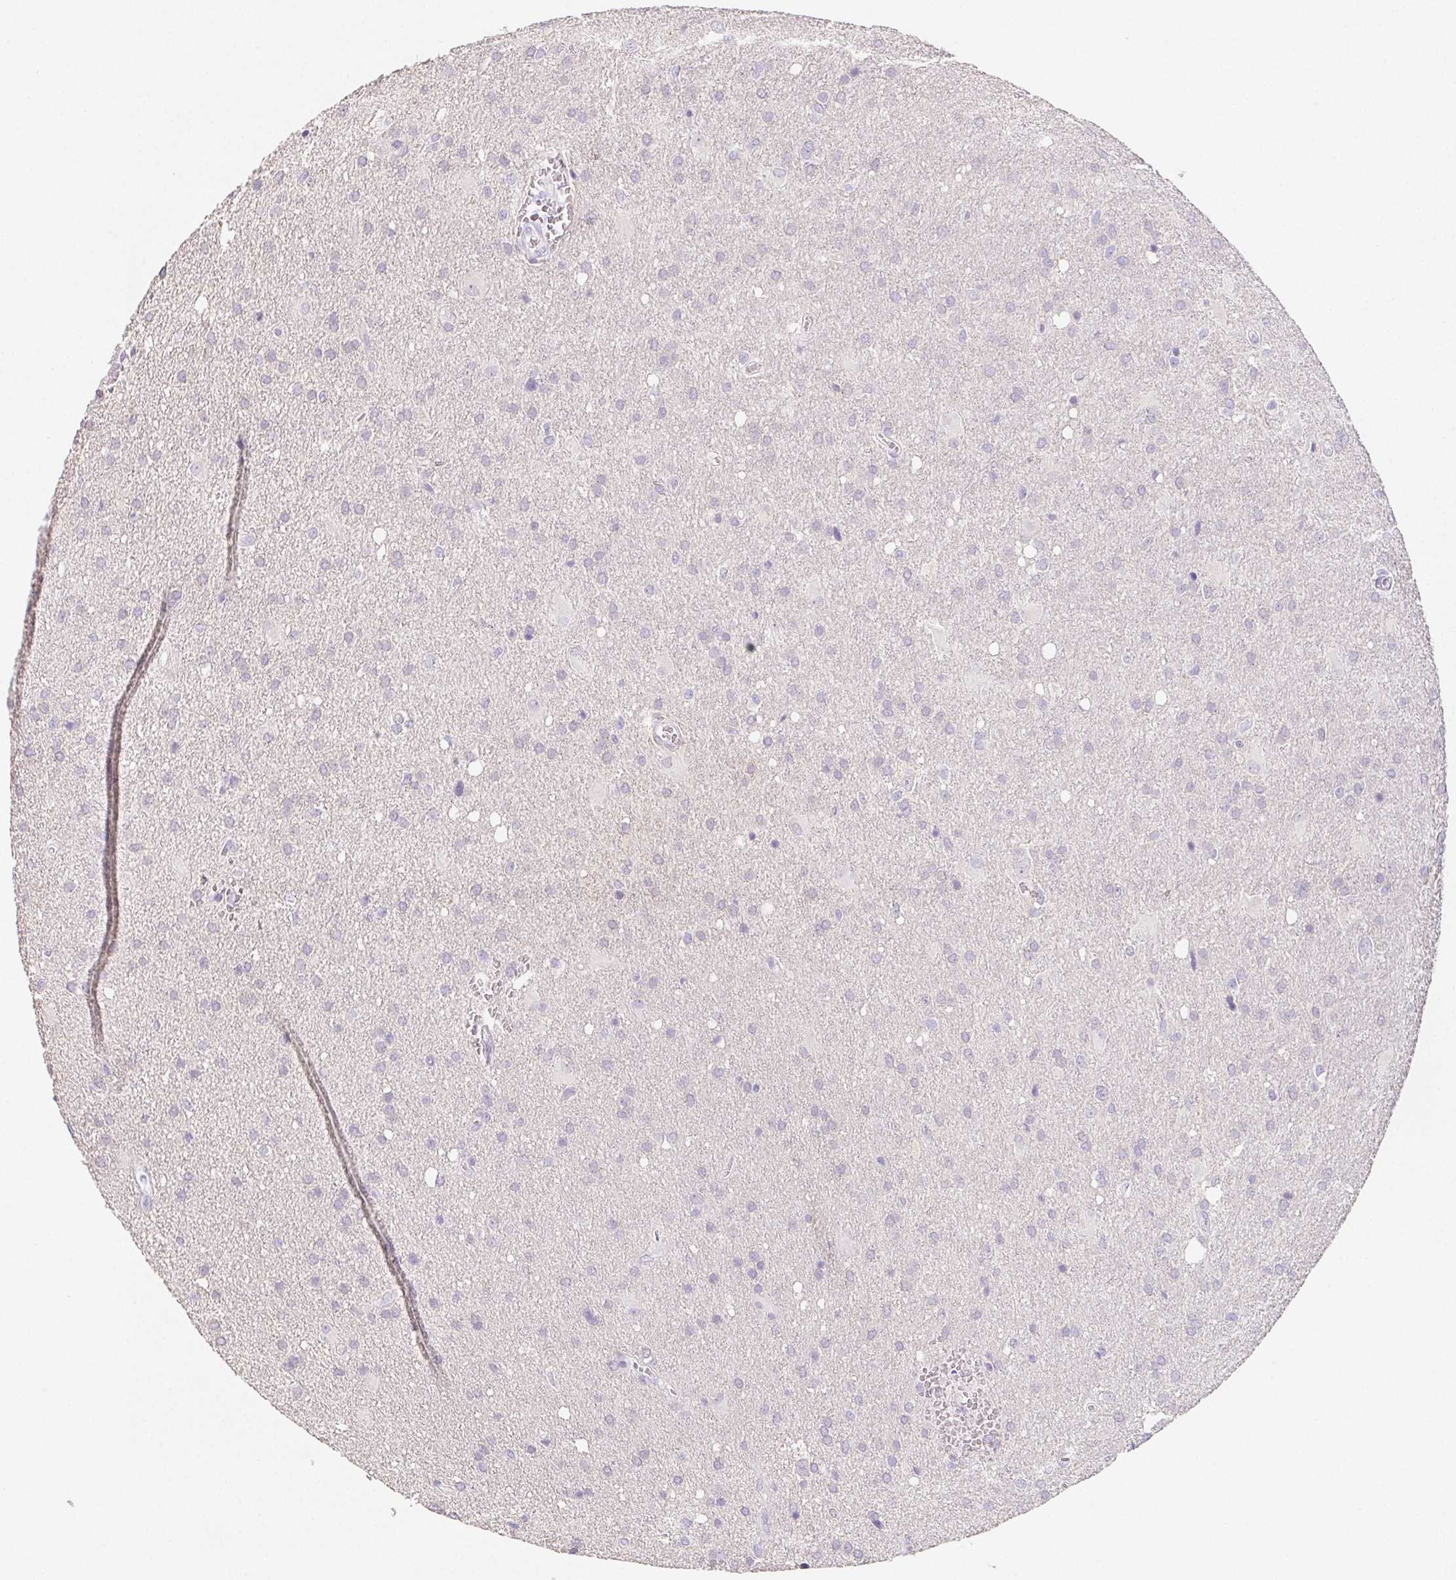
{"staining": {"intensity": "negative", "quantity": "none", "location": "none"}, "tissue": "glioma", "cell_type": "Tumor cells", "image_type": "cancer", "snomed": [{"axis": "morphology", "description": "Glioma, malignant, Low grade"}, {"axis": "topography", "description": "Brain"}], "caption": "A micrograph of human malignant low-grade glioma is negative for staining in tumor cells.", "gene": "ZBBX", "patient": {"sex": "male", "age": 66}}